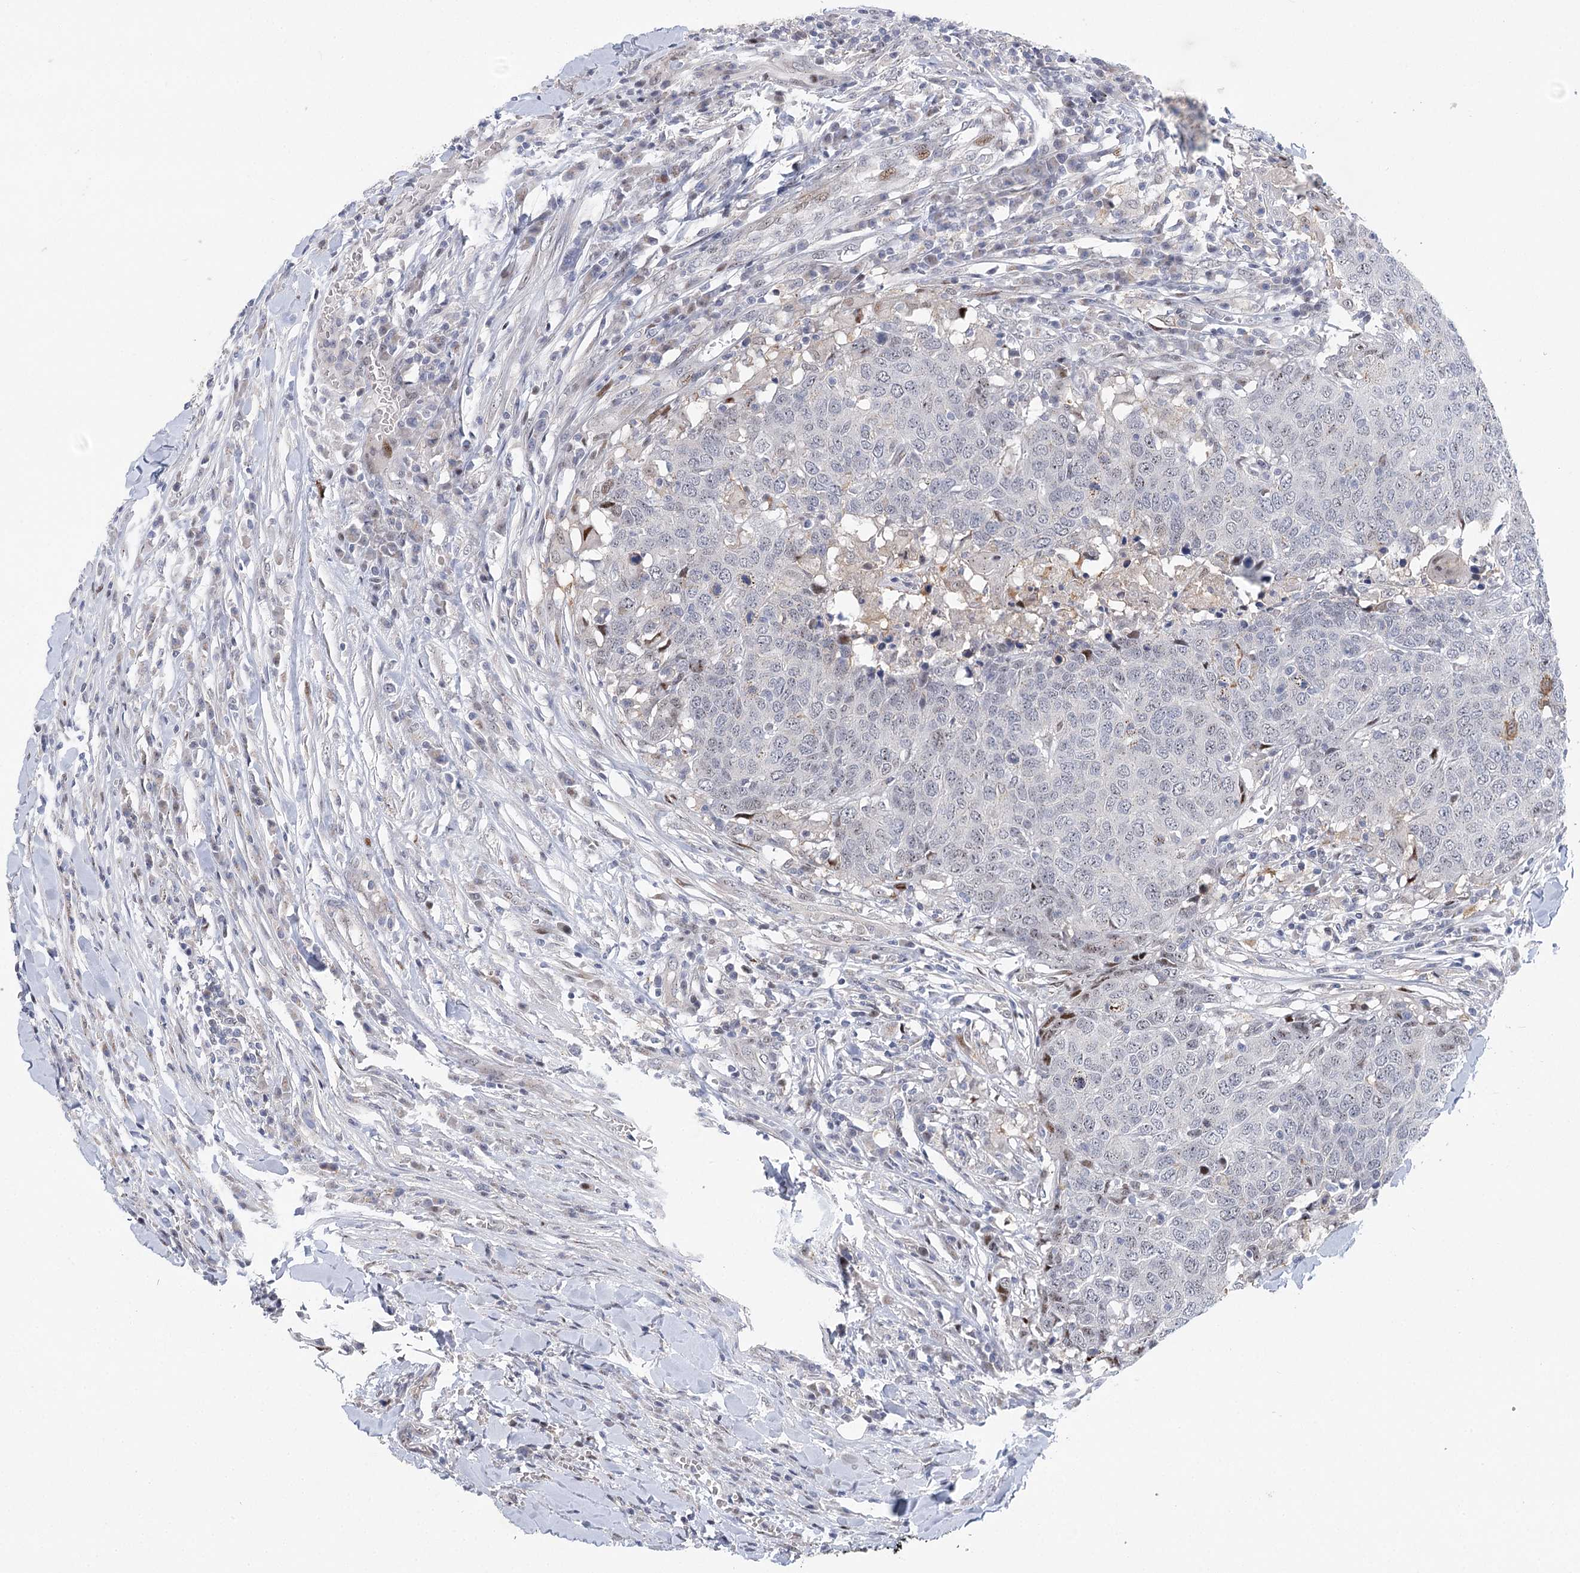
{"staining": {"intensity": "negative", "quantity": "none", "location": "none"}, "tissue": "head and neck cancer", "cell_type": "Tumor cells", "image_type": "cancer", "snomed": [{"axis": "morphology", "description": "Squamous cell carcinoma, NOS"}, {"axis": "topography", "description": "Head-Neck"}], "caption": "Immunohistochemical staining of head and neck squamous cell carcinoma exhibits no significant positivity in tumor cells.", "gene": "CAMTA1", "patient": {"sex": "male", "age": 66}}